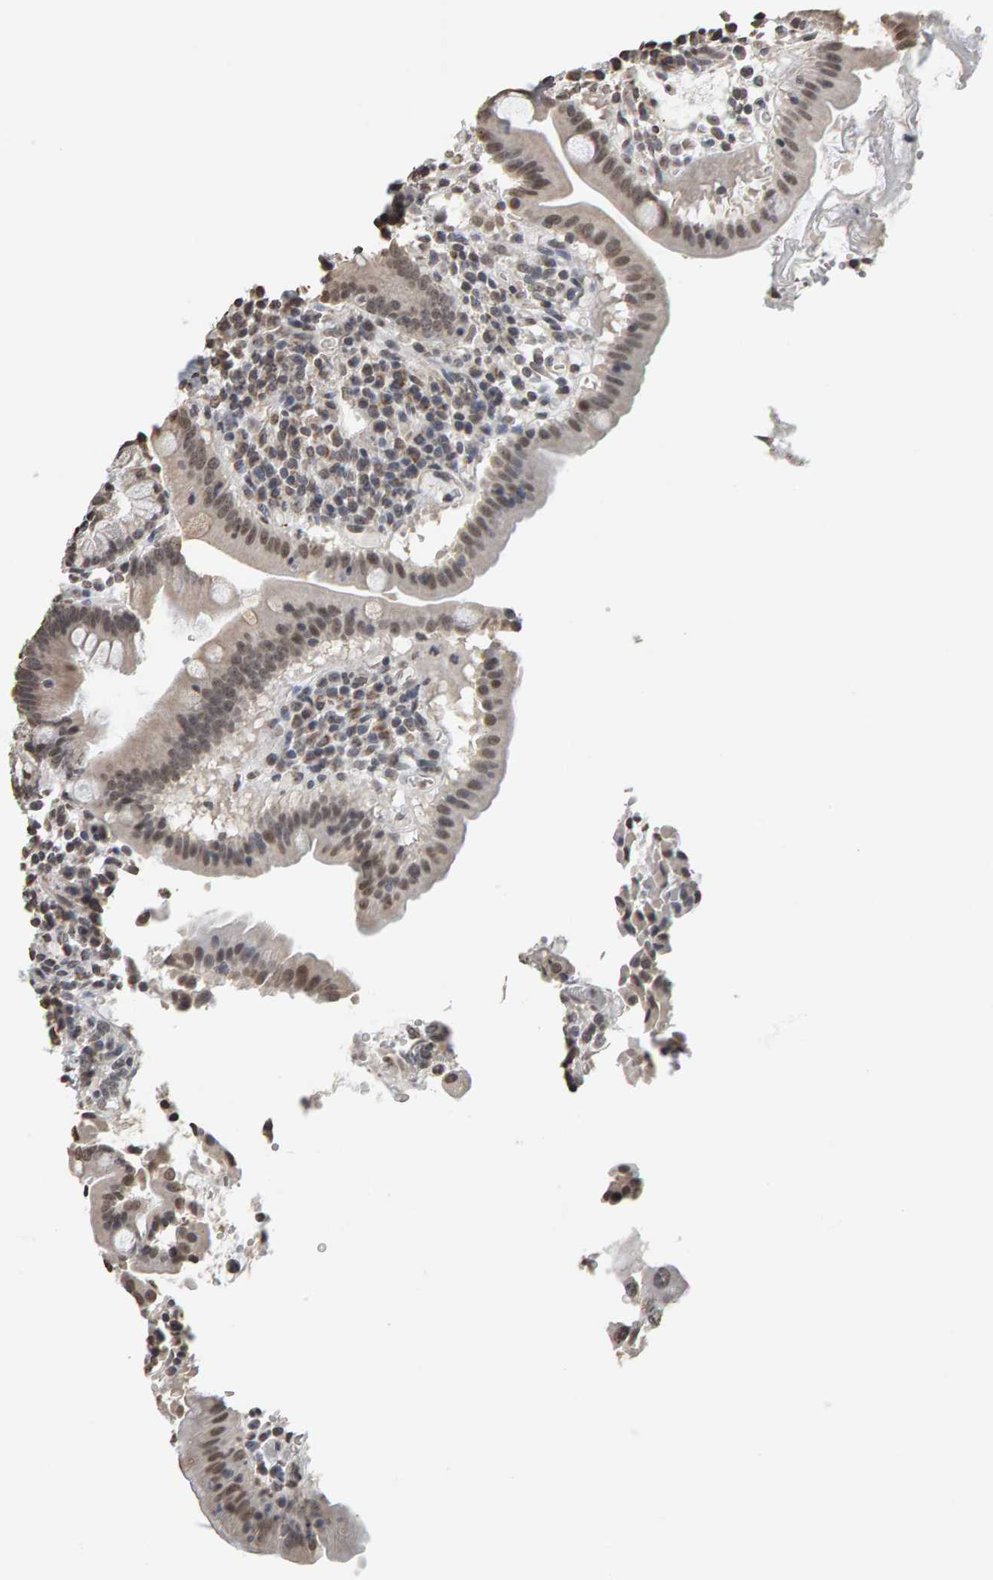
{"staining": {"intensity": "weak", "quantity": "25%-75%", "location": "nuclear"}, "tissue": "duodenum", "cell_type": "Glandular cells", "image_type": "normal", "snomed": [{"axis": "morphology", "description": "Normal tissue, NOS"}, {"axis": "topography", "description": "Duodenum"}], "caption": "Glandular cells reveal low levels of weak nuclear positivity in approximately 25%-75% of cells in unremarkable duodenum. (Brightfield microscopy of DAB IHC at high magnification).", "gene": "AFF4", "patient": {"sex": "male", "age": 50}}